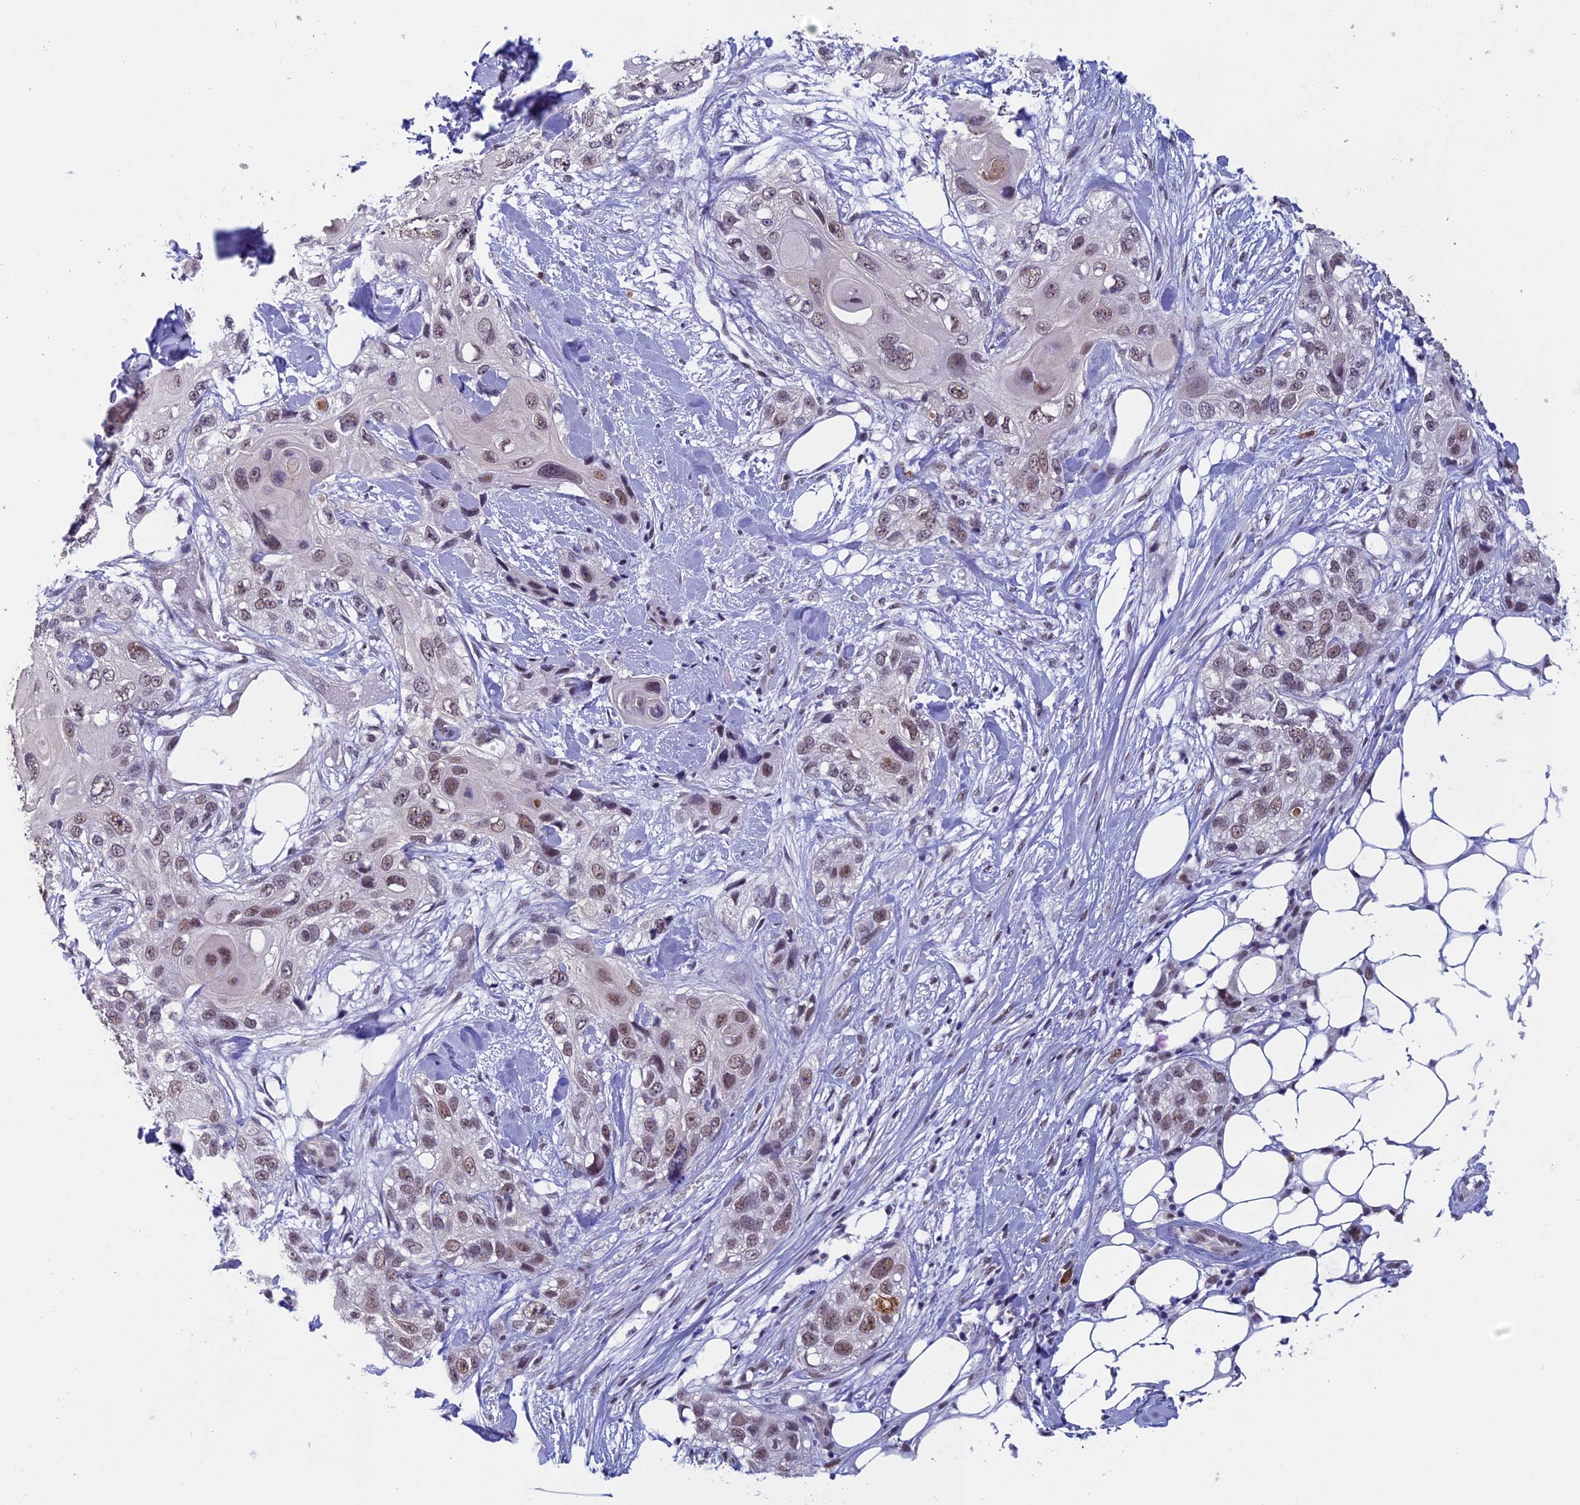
{"staining": {"intensity": "weak", "quantity": ">75%", "location": "nuclear"}, "tissue": "skin cancer", "cell_type": "Tumor cells", "image_type": "cancer", "snomed": [{"axis": "morphology", "description": "Normal tissue, NOS"}, {"axis": "morphology", "description": "Squamous cell carcinoma, NOS"}, {"axis": "topography", "description": "Skin"}], "caption": "A high-resolution histopathology image shows IHC staining of squamous cell carcinoma (skin), which reveals weak nuclear staining in approximately >75% of tumor cells.", "gene": "RNF40", "patient": {"sex": "male", "age": 72}}